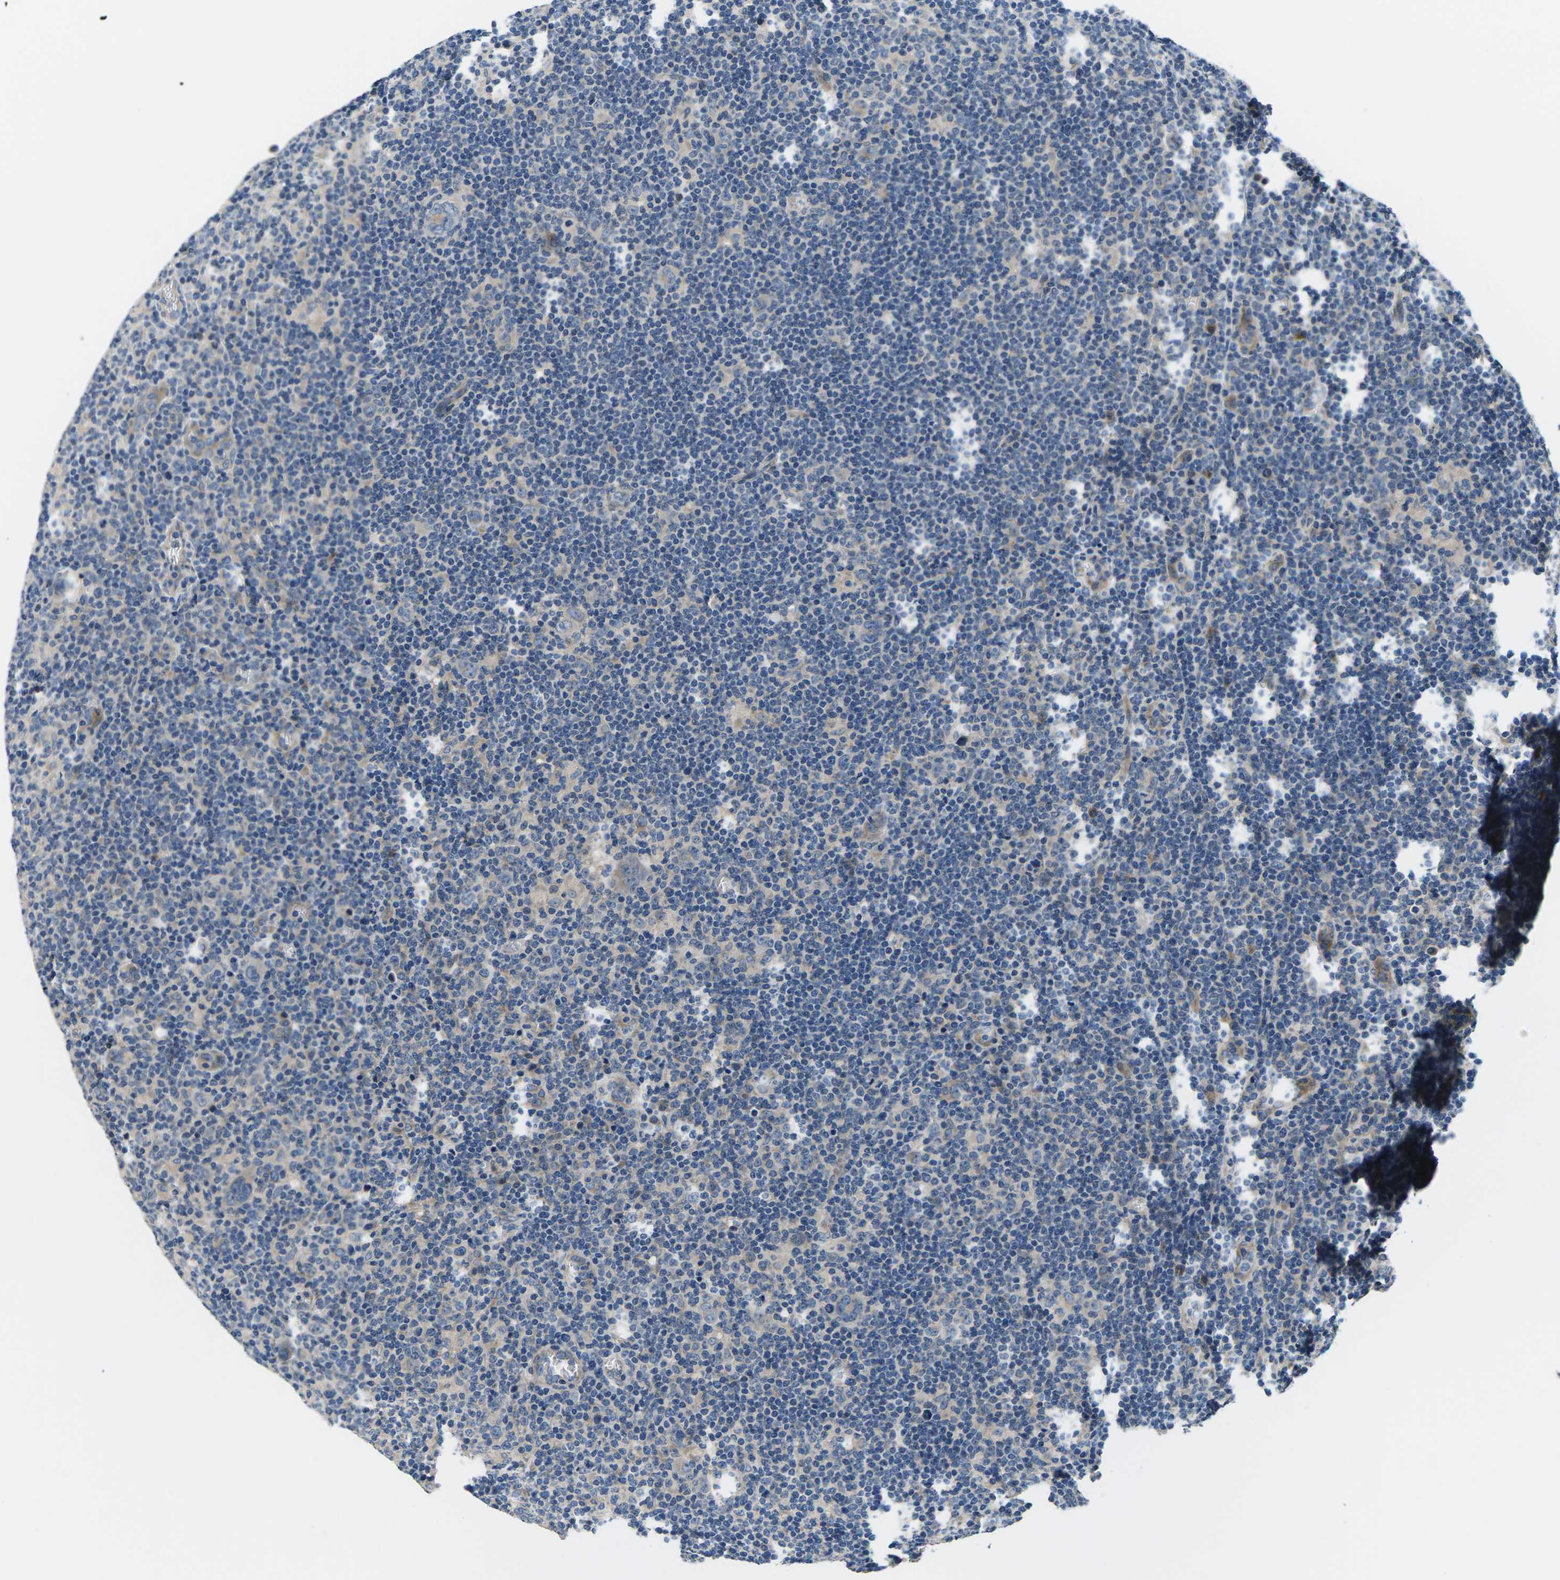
{"staining": {"intensity": "negative", "quantity": "none", "location": "none"}, "tissue": "lymphoma", "cell_type": "Tumor cells", "image_type": "cancer", "snomed": [{"axis": "morphology", "description": "Hodgkin's disease, NOS"}, {"axis": "topography", "description": "Lymph node"}], "caption": "IHC photomicrograph of Hodgkin's disease stained for a protein (brown), which demonstrates no expression in tumor cells. The staining is performed using DAB (3,3'-diaminobenzidine) brown chromogen with nuclei counter-stained in using hematoxylin.", "gene": "ERGIC3", "patient": {"sex": "female", "age": 57}}